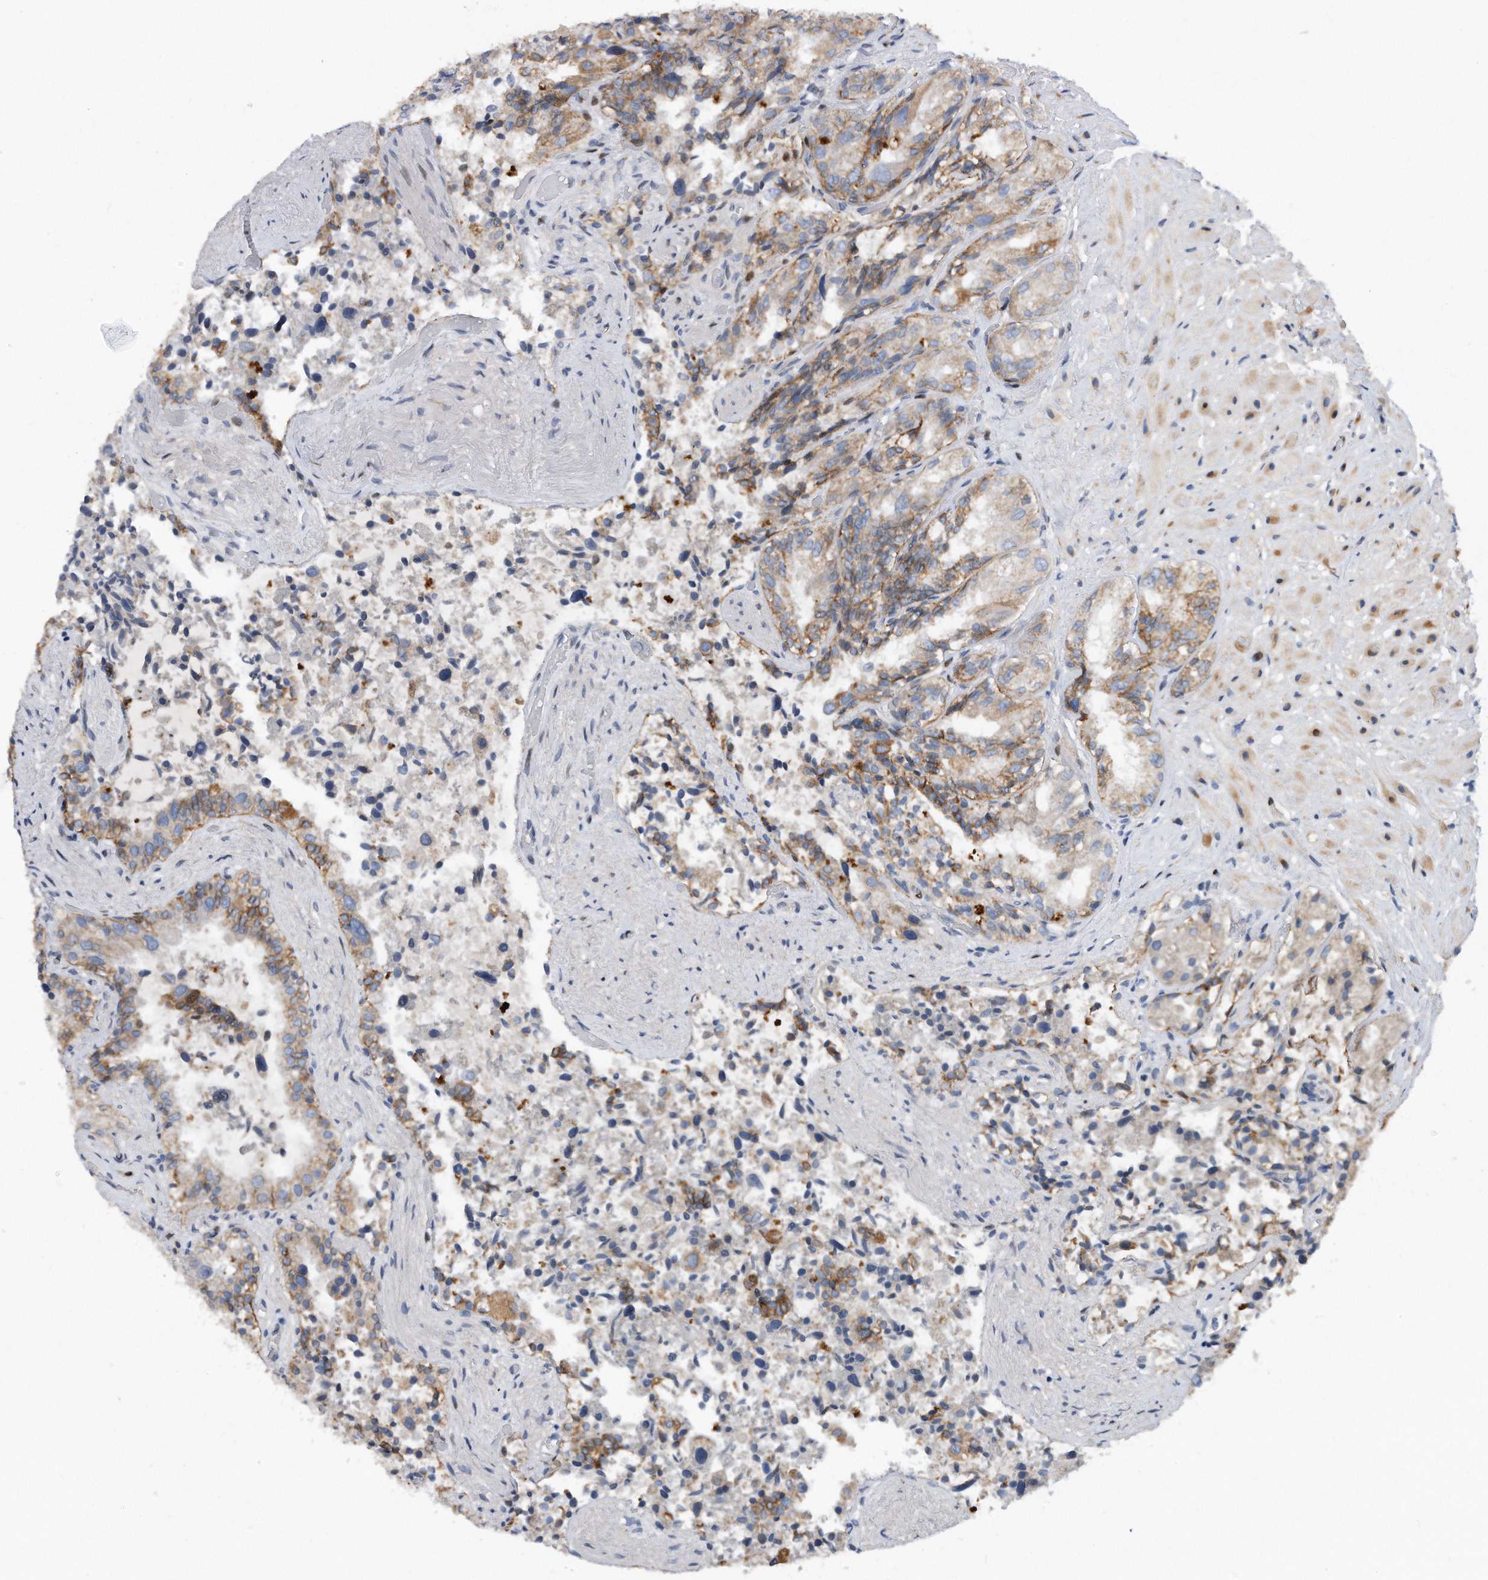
{"staining": {"intensity": "moderate", "quantity": "25%-75%", "location": "cytoplasmic/membranous"}, "tissue": "seminal vesicle", "cell_type": "Glandular cells", "image_type": "normal", "snomed": [{"axis": "morphology", "description": "Normal tissue, NOS"}, {"axis": "topography", "description": "Seminal veicle"}, {"axis": "topography", "description": "Peripheral nerve tissue"}], "caption": "Immunohistochemistry (IHC) staining of normal seminal vesicle, which reveals medium levels of moderate cytoplasmic/membranous staining in approximately 25%-75% of glandular cells indicating moderate cytoplasmic/membranous protein staining. The staining was performed using DAB (brown) for protein detection and nuclei were counterstained in hematoxylin (blue).", "gene": "CDH12", "patient": {"sex": "male", "age": 63}}